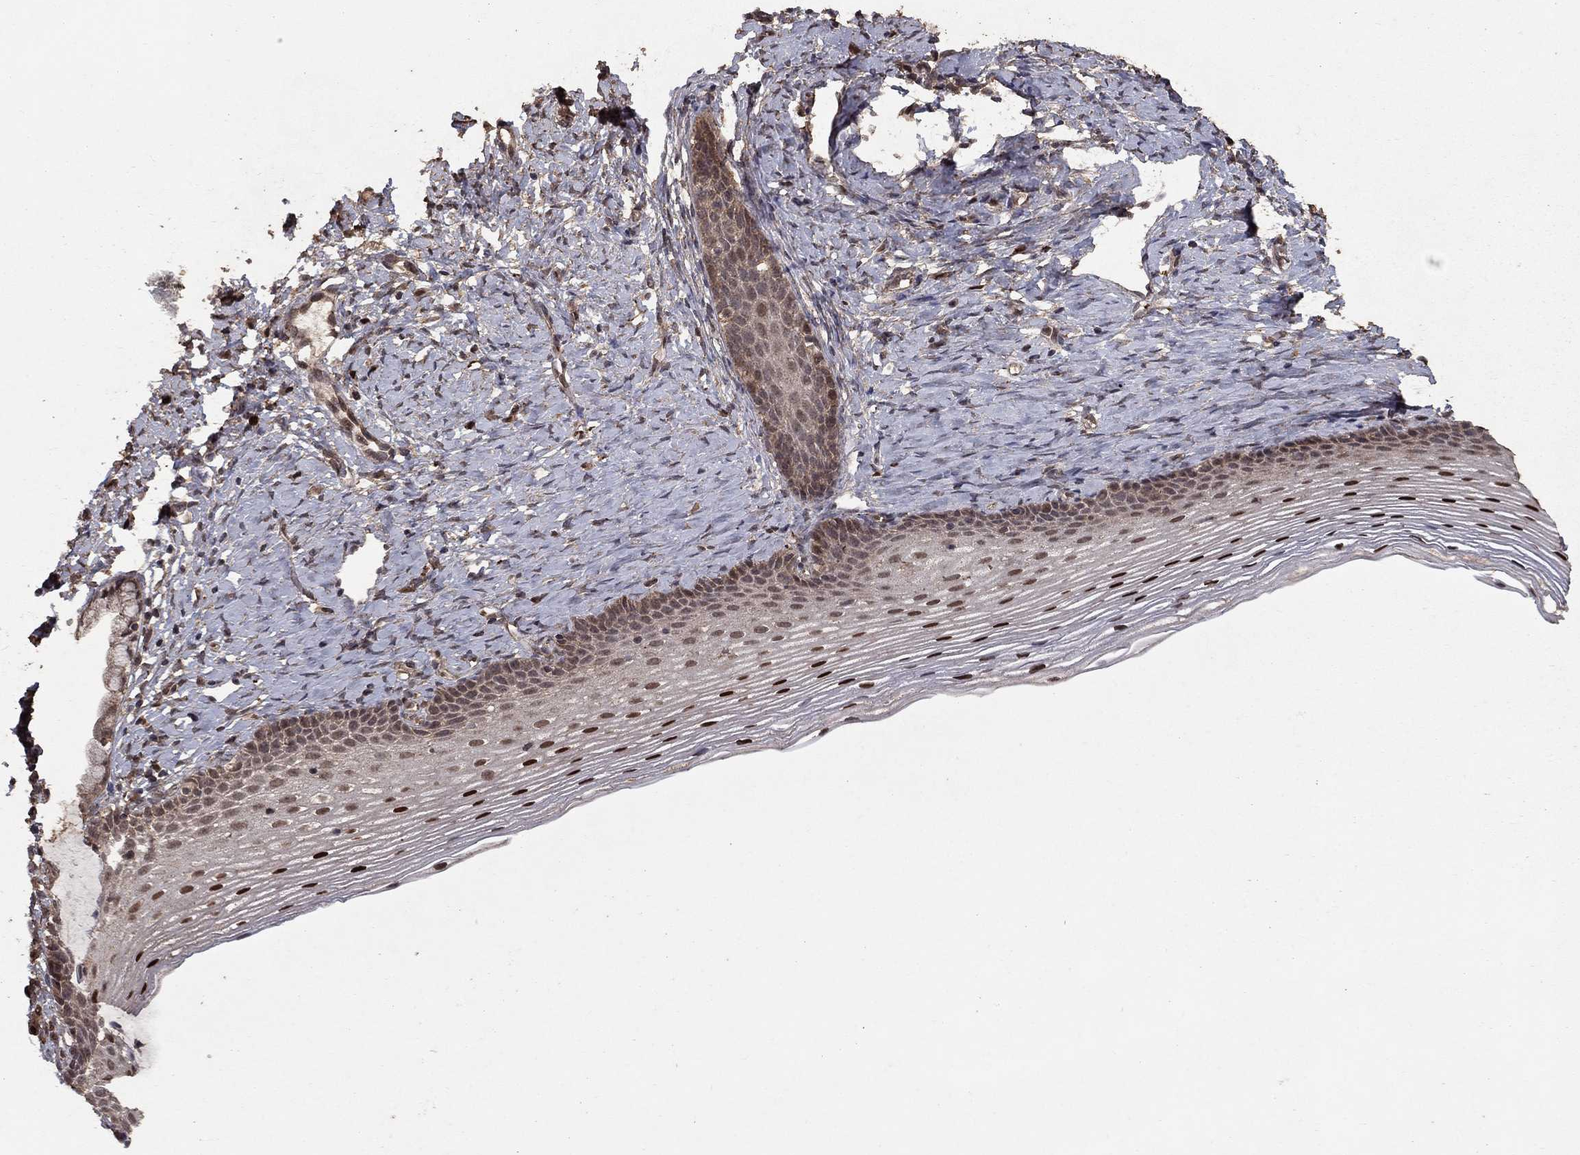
{"staining": {"intensity": "negative", "quantity": "none", "location": "none"}, "tissue": "cervix", "cell_type": "Glandular cells", "image_type": "normal", "snomed": [{"axis": "morphology", "description": "Normal tissue, NOS"}, {"axis": "topography", "description": "Cervix"}], "caption": "This is an immunohistochemistry (IHC) photomicrograph of normal human cervix. There is no positivity in glandular cells.", "gene": "PRDM1", "patient": {"sex": "female", "age": 39}}